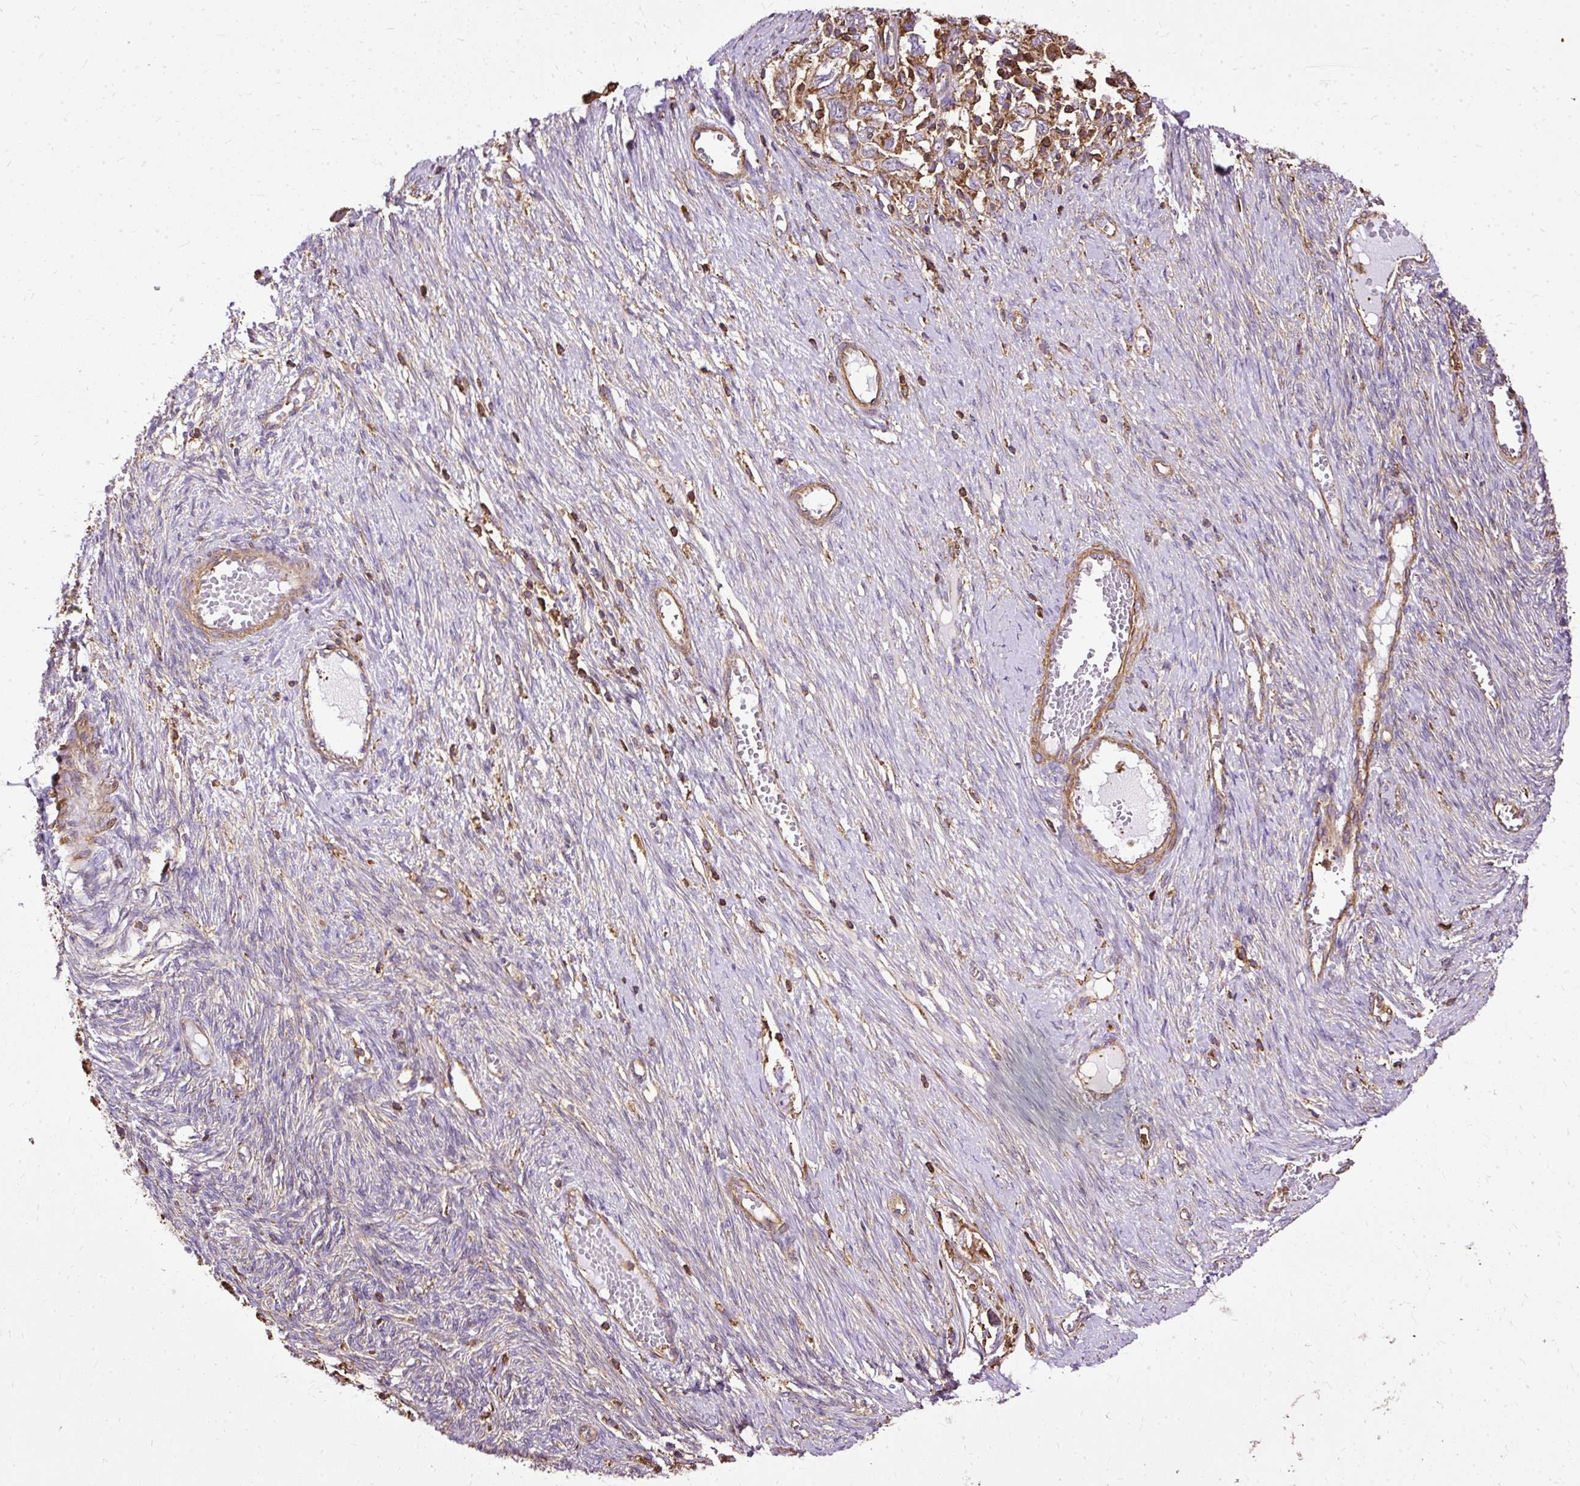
{"staining": {"intensity": "moderate", "quantity": ">75%", "location": "cytoplasmic/membranous"}, "tissue": "ovarian cancer", "cell_type": "Tumor cells", "image_type": "cancer", "snomed": [{"axis": "morphology", "description": "Carcinoma, NOS"}, {"axis": "morphology", "description": "Cystadenocarcinoma, serous, NOS"}, {"axis": "topography", "description": "Ovary"}], "caption": "High-magnification brightfield microscopy of ovarian cancer stained with DAB (brown) and counterstained with hematoxylin (blue). tumor cells exhibit moderate cytoplasmic/membranous positivity is identified in approximately>75% of cells. The staining was performed using DAB (3,3'-diaminobenzidine) to visualize the protein expression in brown, while the nuclei were stained in blue with hematoxylin (Magnification: 20x).", "gene": "KLHL11", "patient": {"sex": "female", "age": 69}}